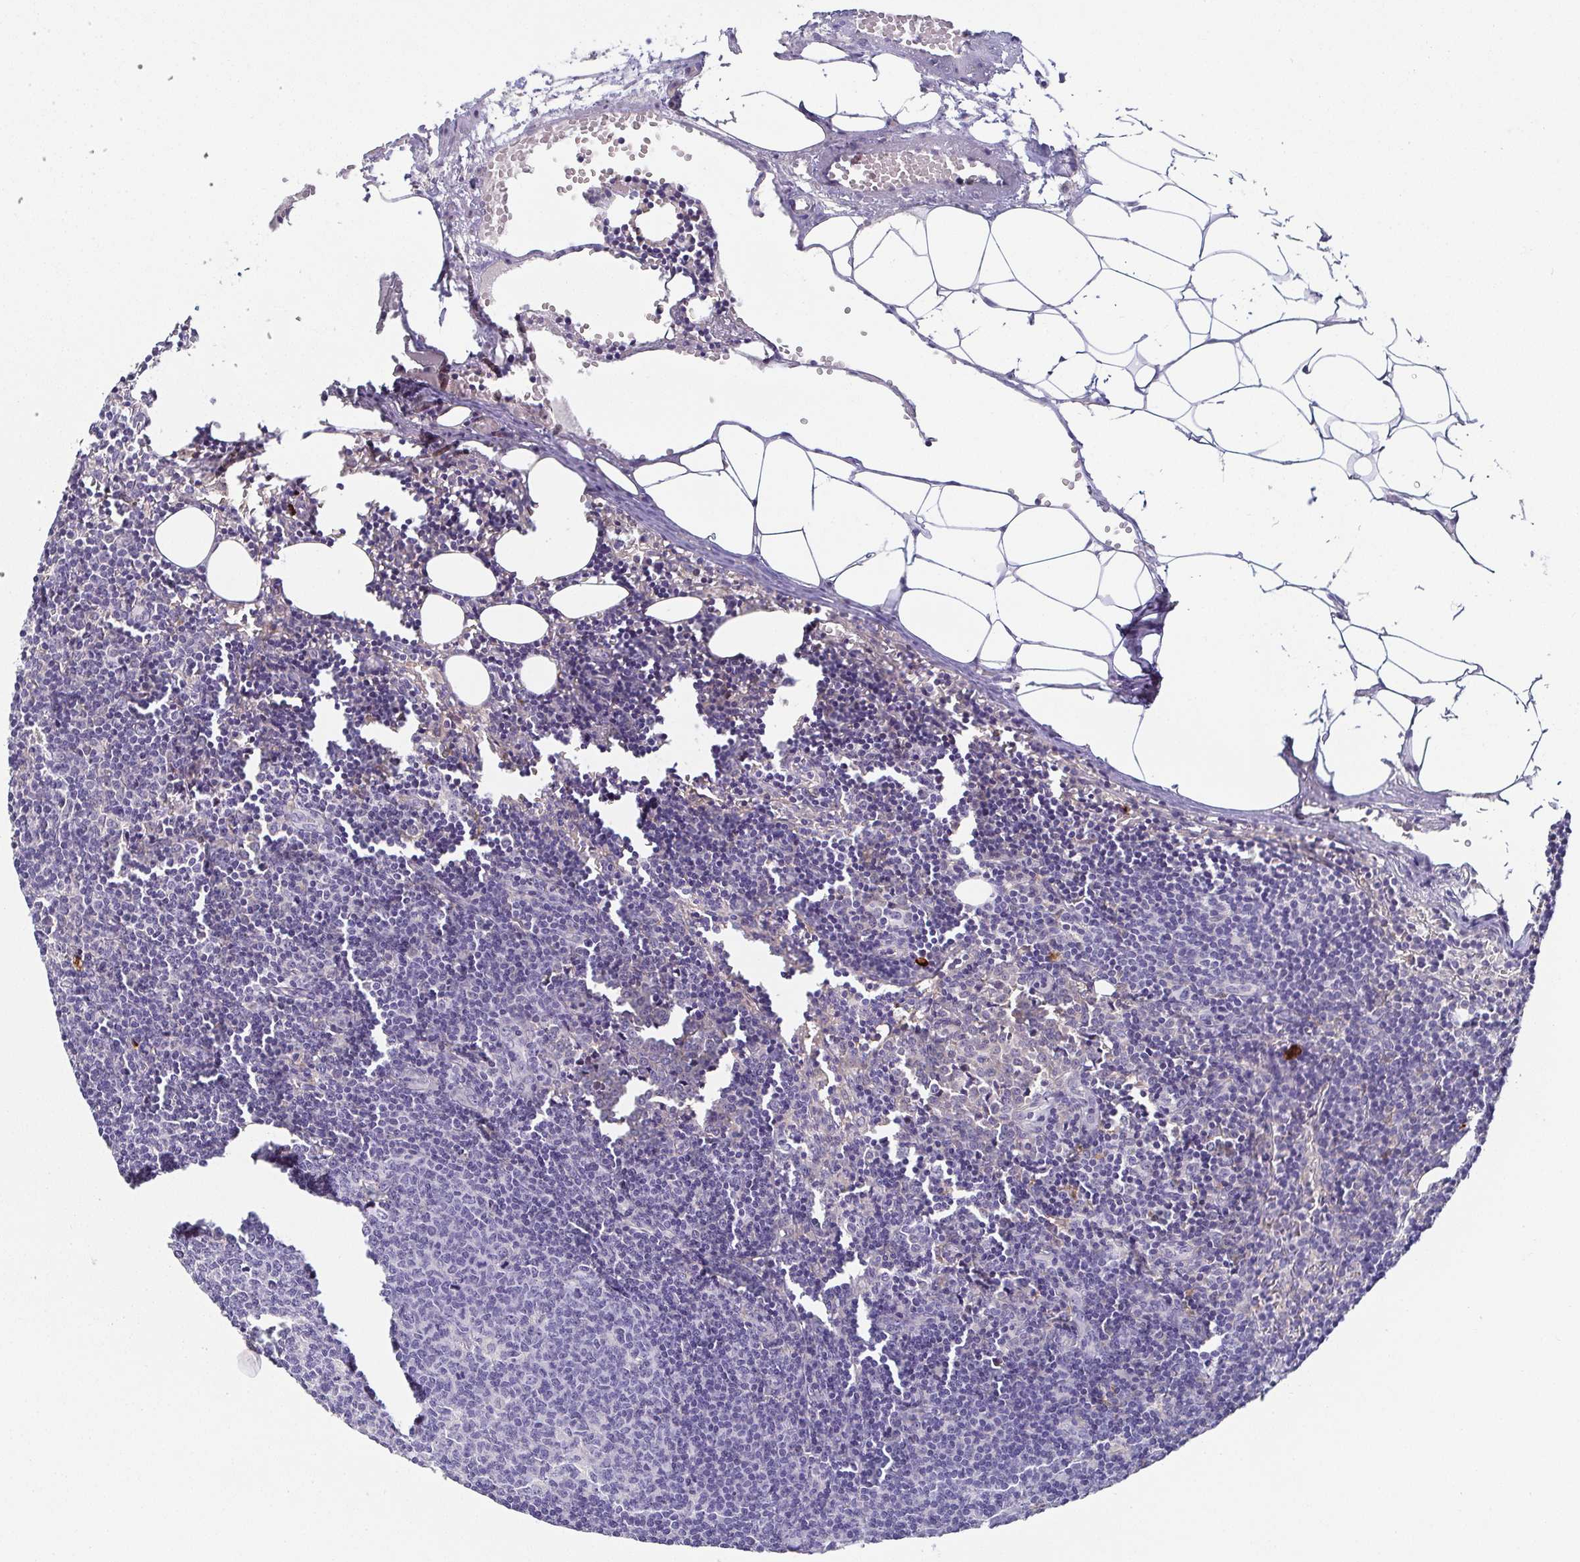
{"staining": {"intensity": "negative", "quantity": "none", "location": "none"}, "tissue": "lymph node", "cell_type": "Germinal center cells", "image_type": "normal", "snomed": [{"axis": "morphology", "description": "Normal tissue, NOS"}, {"axis": "topography", "description": "Lymph node"}], "caption": "Photomicrograph shows no significant protein positivity in germinal center cells of normal lymph node.", "gene": "RNASE7", "patient": {"sex": "female", "age": 41}}